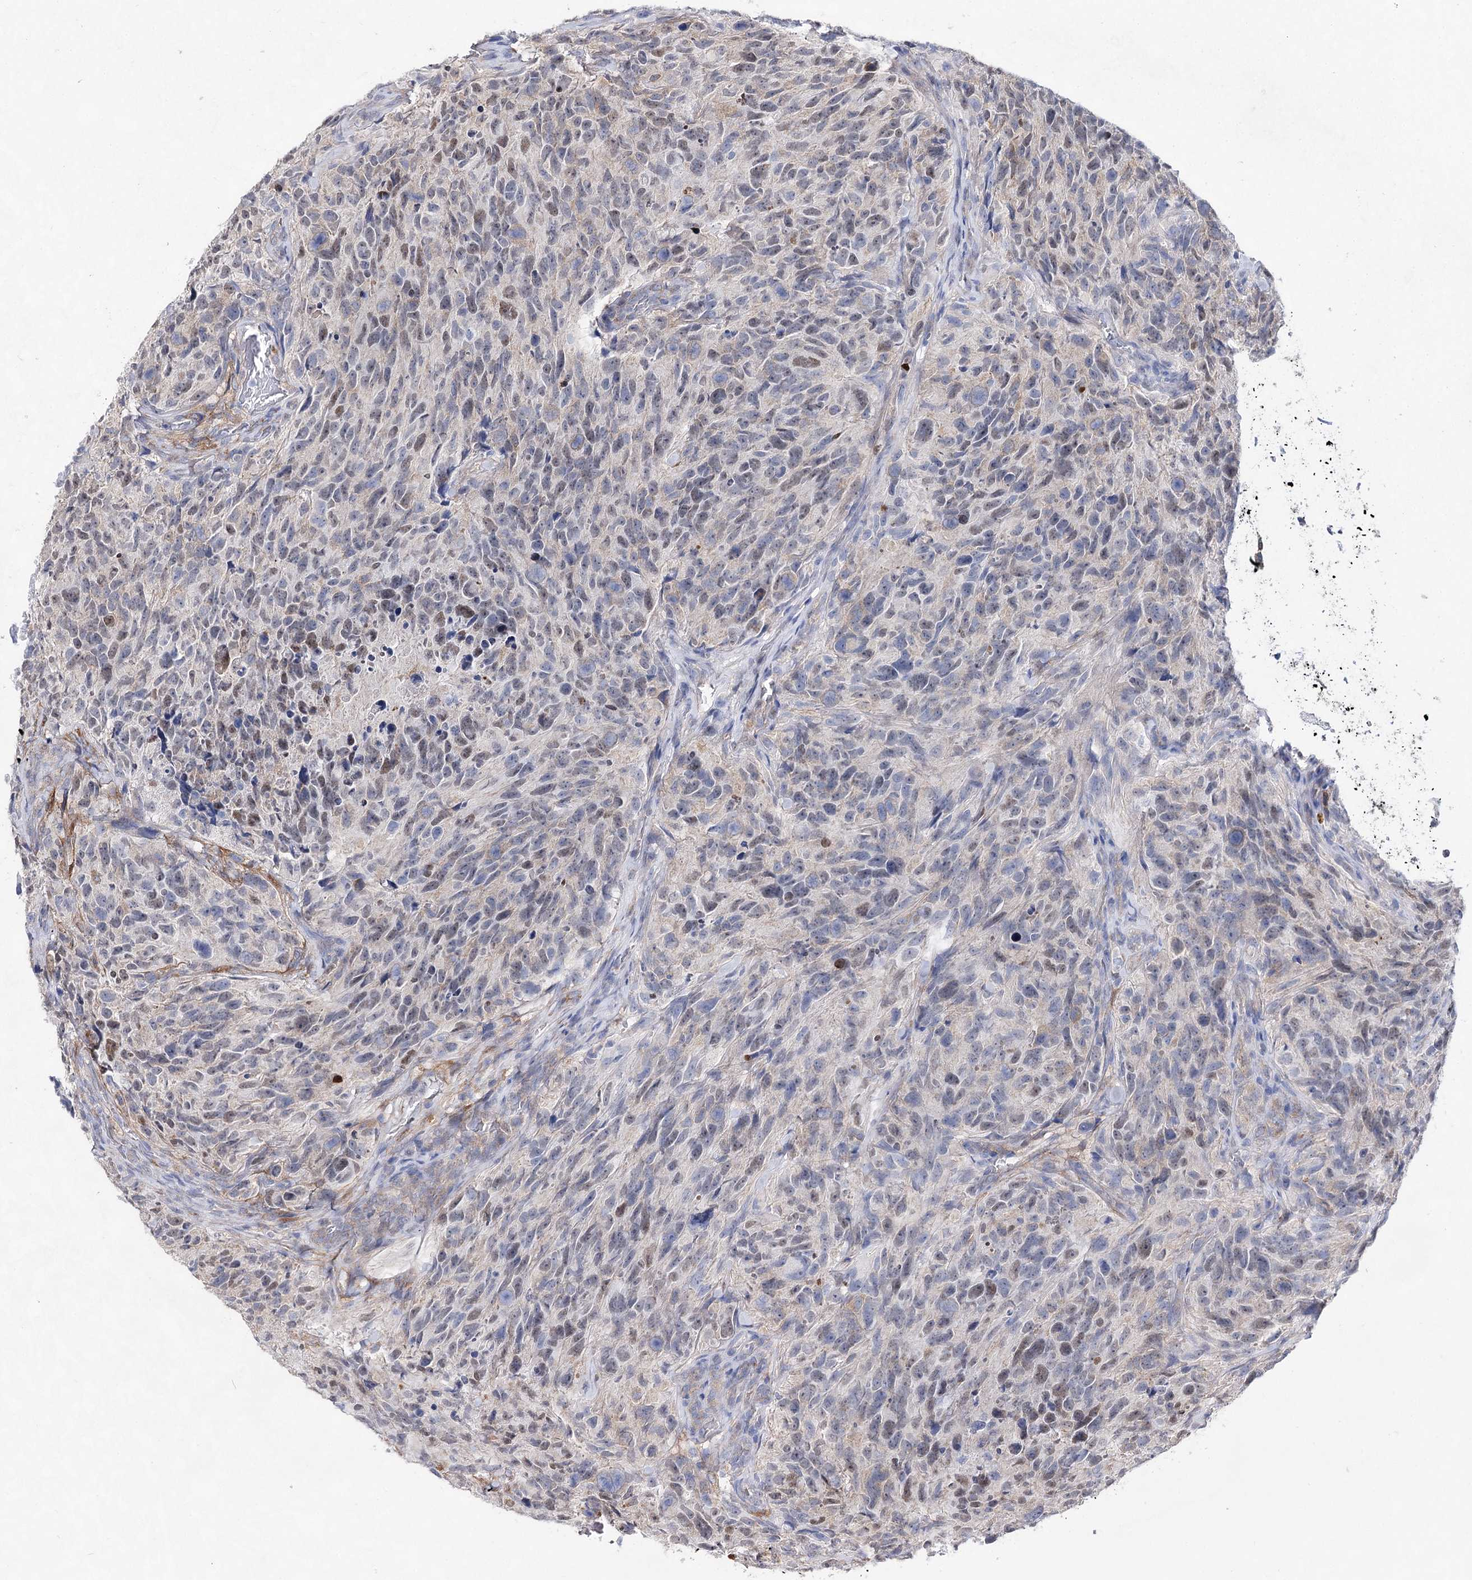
{"staining": {"intensity": "weak", "quantity": "<25%", "location": "nuclear"}, "tissue": "glioma", "cell_type": "Tumor cells", "image_type": "cancer", "snomed": [{"axis": "morphology", "description": "Glioma, malignant, High grade"}, {"axis": "topography", "description": "Brain"}], "caption": "Glioma was stained to show a protein in brown. There is no significant positivity in tumor cells.", "gene": "UGDH", "patient": {"sex": "male", "age": 69}}